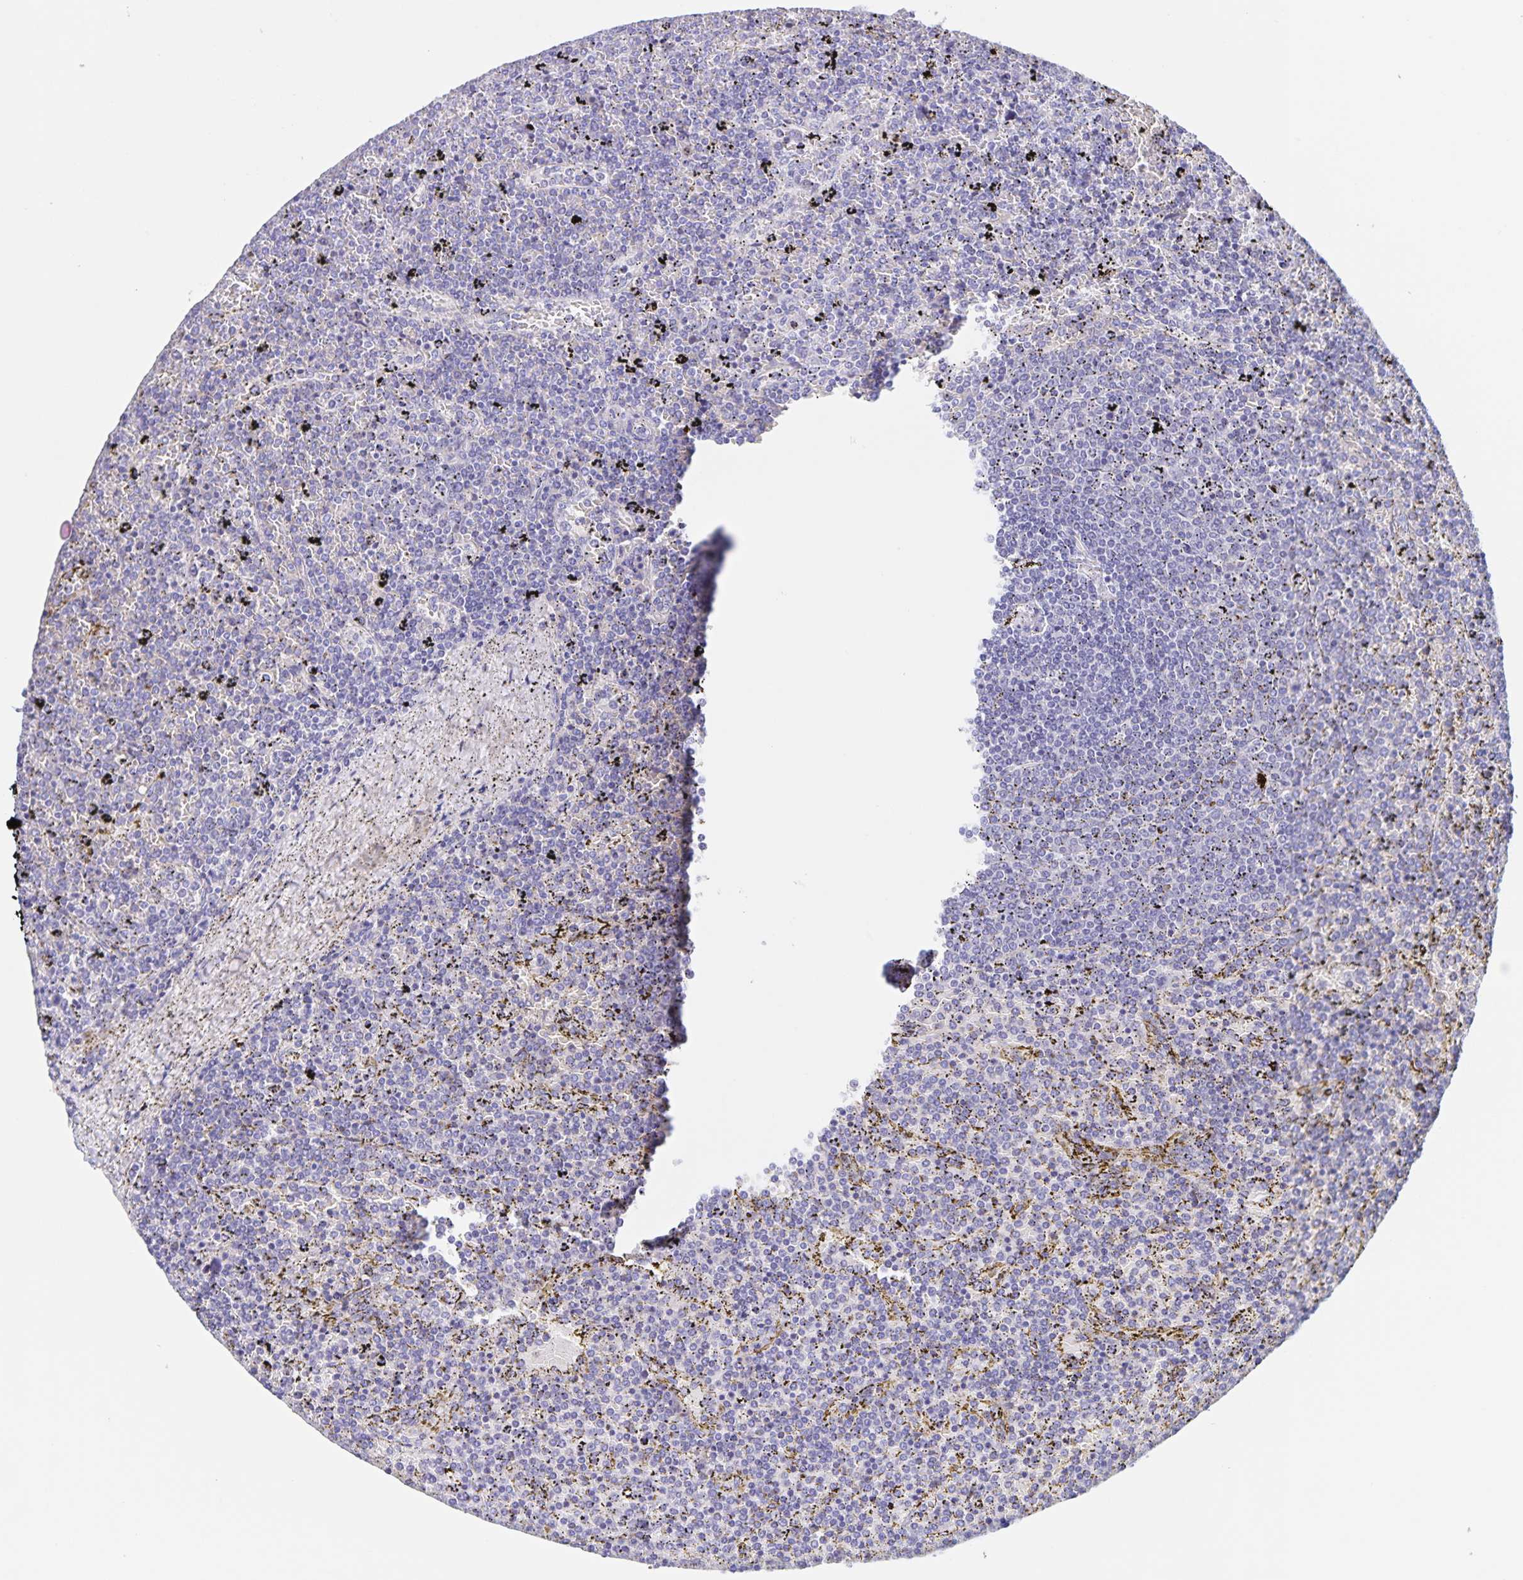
{"staining": {"intensity": "negative", "quantity": "none", "location": "none"}, "tissue": "lymphoma", "cell_type": "Tumor cells", "image_type": "cancer", "snomed": [{"axis": "morphology", "description": "Malignant lymphoma, non-Hodgkin's type, Low grade"}, {"axis": "topography", "description": "Spleen"}], "caption": "Immunohistochemical staining of human lymphoma reveals no significant positivity in tumor cells.", "gene": "DMGDH", "patient": {"sex": "female", "age": 77}}